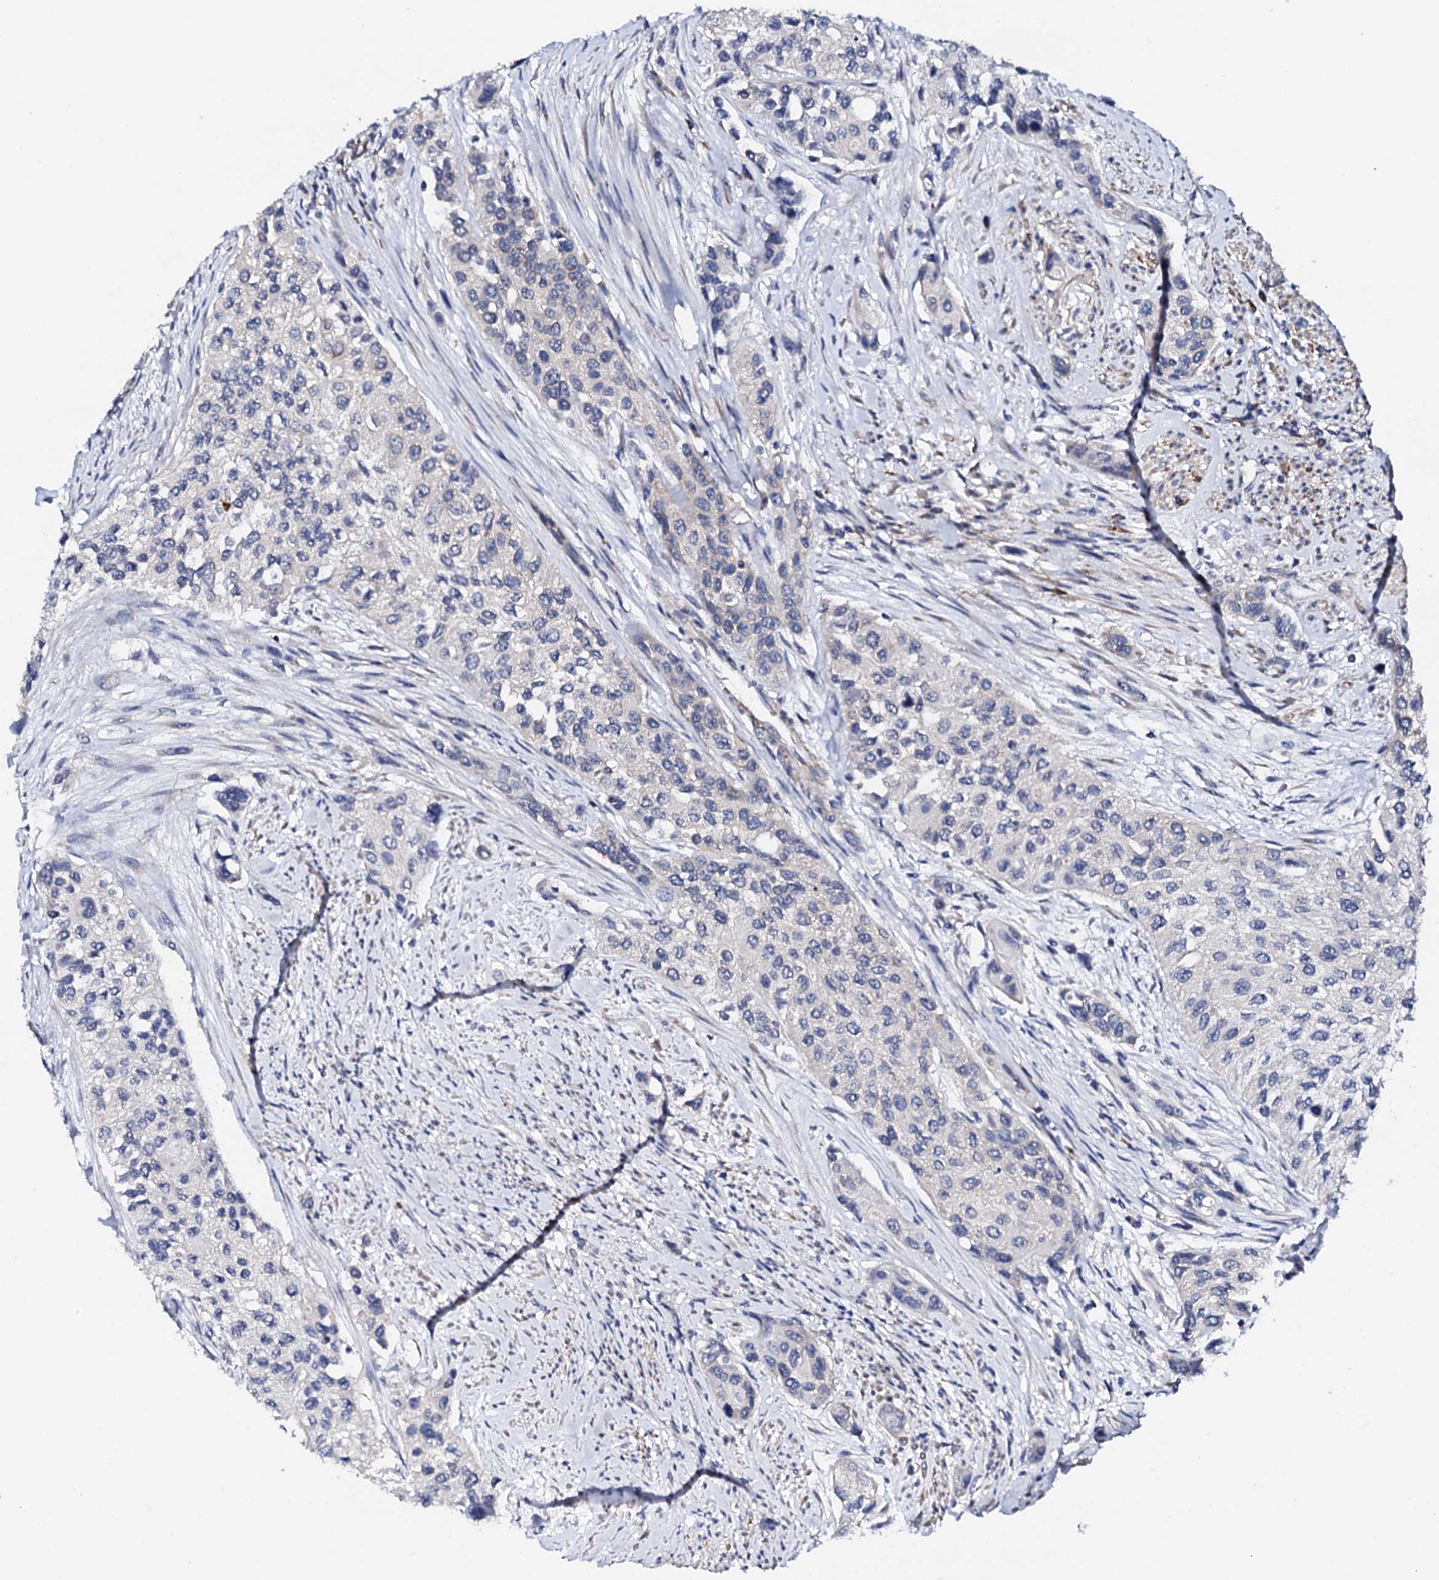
{"staining": {"intensity": "negative", "quantity": "none", "location": "none"}, "tissue": "urothelial cancer", "cell_type": "Tumor cells", "image_type": "cancer", "snomed": [{"axis": "morphology", "description": "Normal tissue, NOS"}, {"axis": "morphology", "description": "Urothelial carcinoma, High grade"}, {"axis": "topography", "description": "Vascular tissue"}, {"axis": "topography", "description": "Urinary bladder"}], "caption": "Immunohistochemistry (IHC) photomicrograph of neoplastic tissue: urothelial cancer stained with DAB (3,3'-diaminobenzidine) displays no significant protein expression in tumor cells.", "gene": "NUP58", "patient": {"sex": "female", "age": 56}}